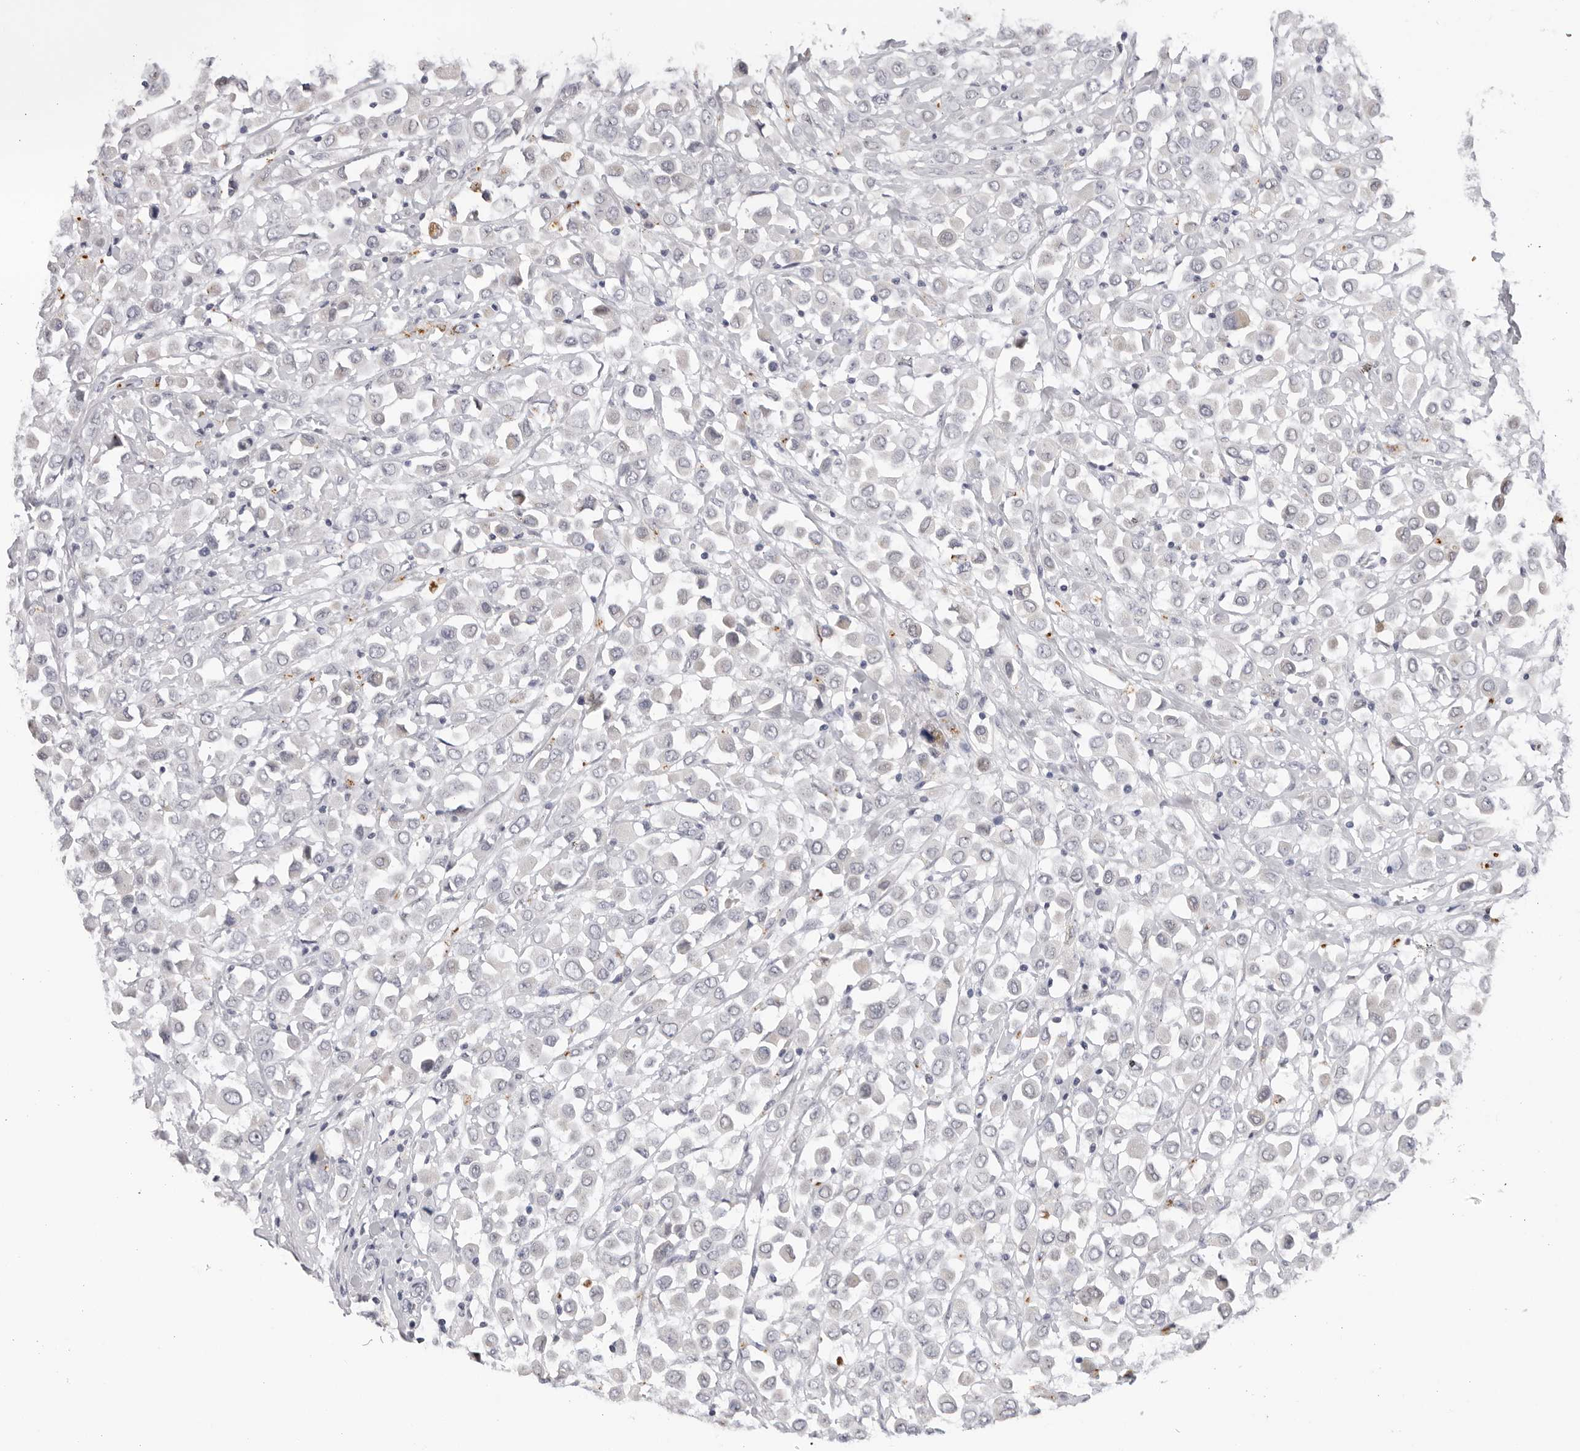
{"staining": {"intensity": "negative", "quantity": "none", "location": "none"}, "tissue": "breast cancer", "cell_type": "Tumor cells", "image_type": "cancer", "snomed": [{"axis": "morphology", "description": "Duct carcinoma"}, {"axis": "topography", "description": "Breast"}], "caption": "A micrograph of human infiltrating ductal carcinoma (breast) is negative for staining in tumor cells.", "gene": "ZNF502", "patient": {"sex": "female", "age": 61}}